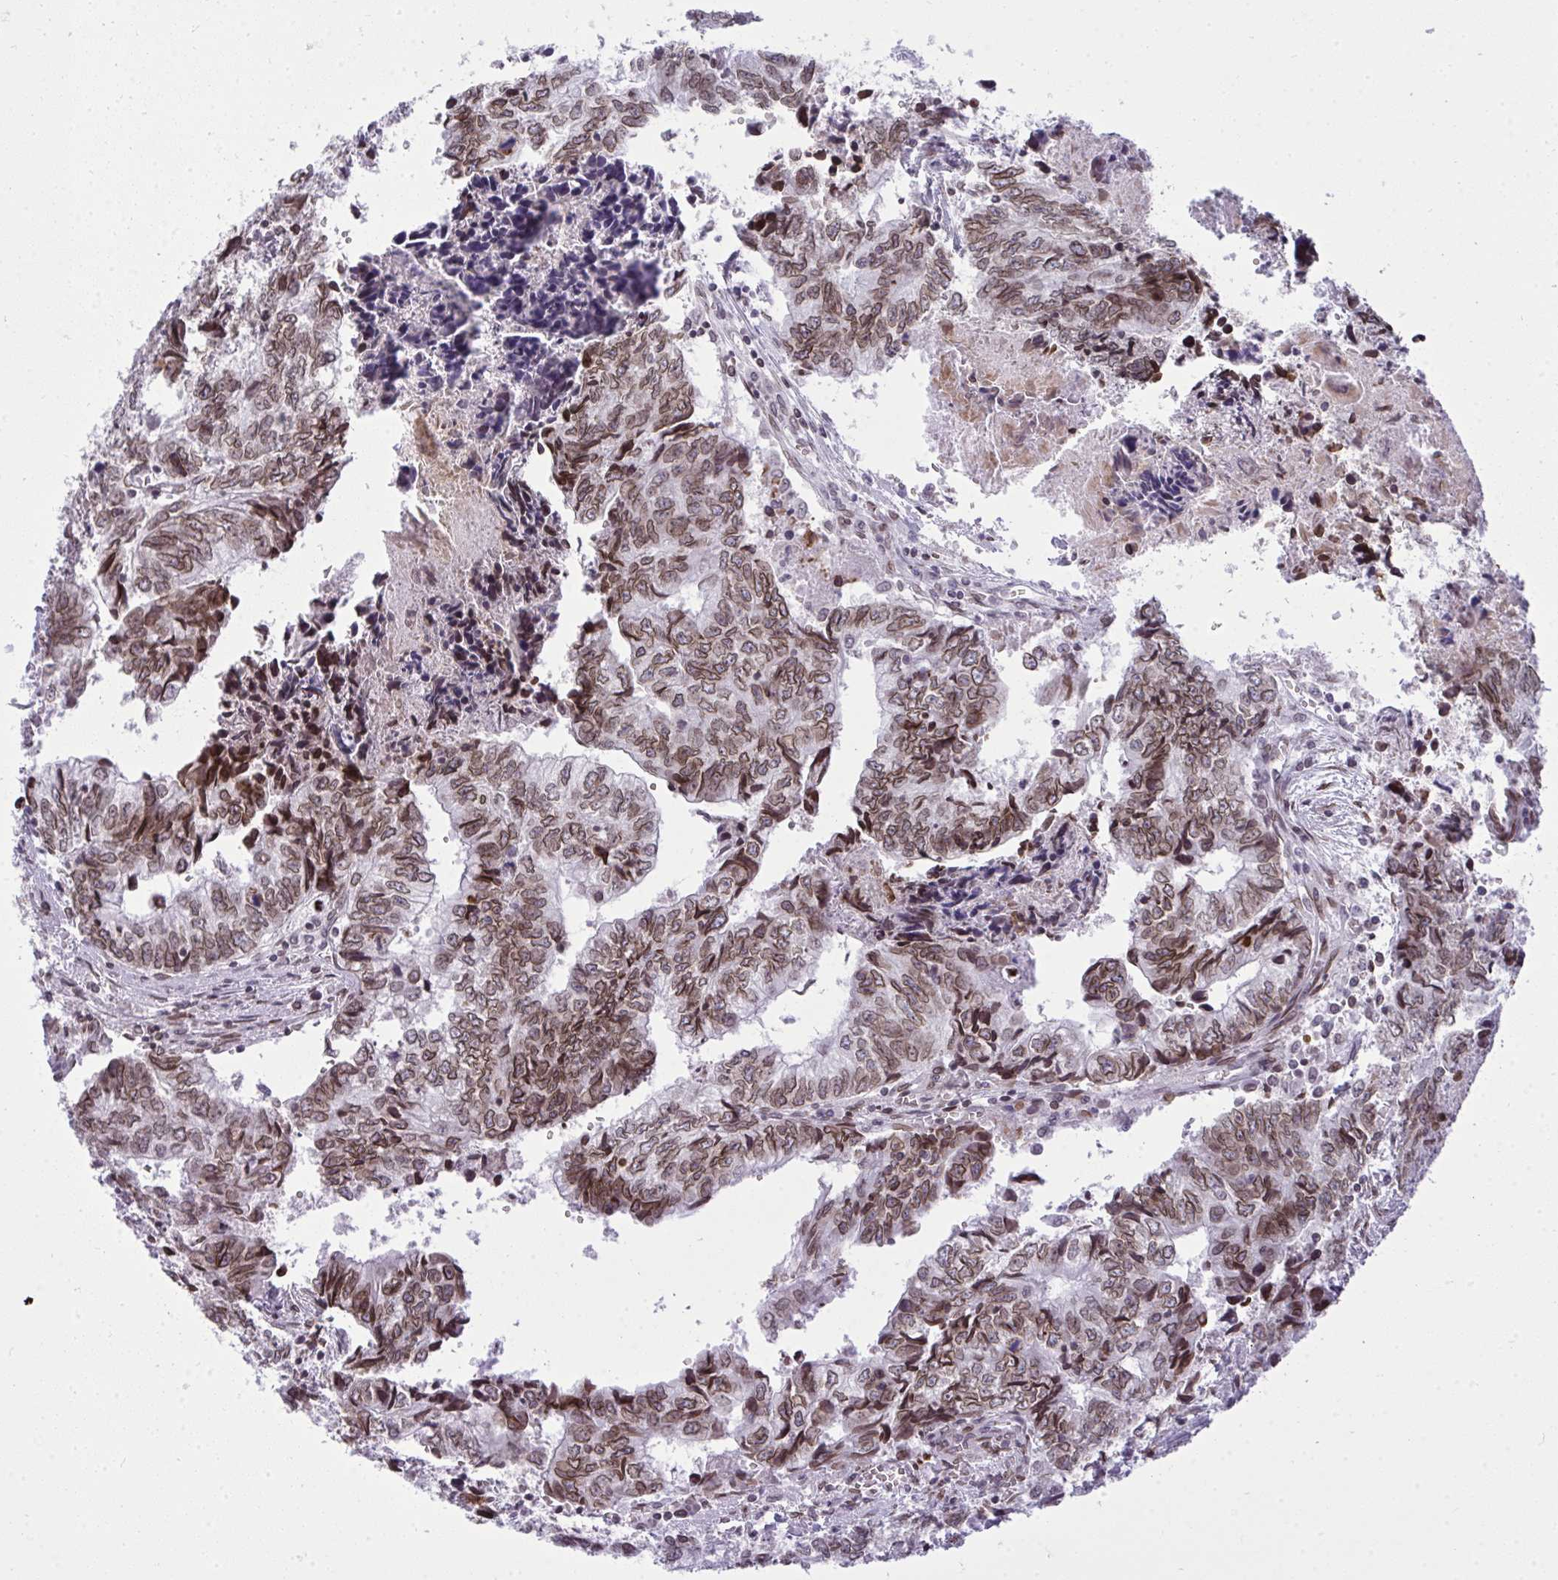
{"staining": {"intensity": "moderate", "quantity": ">75%", "location": "cytoplasmic/membranous,nuclear"}, "tissue": "colorectal cancer", "cell_type": "Tumor cells", "image_type": "cancer", "snomed": [{"axis": "morphology", "description": "Adenocarcinoma, NOS"}, {"axis": "topography", "description": "Colon"}], "caption": "Moderate cytoplasmic/membranous and nuclear expression for a protein is appreciated in approximately >75% of tumor cells of colorectal adenocarcinoma using IHC.", "gene": "LMNB2", "patient": {"sex": "male", "age": 86}}